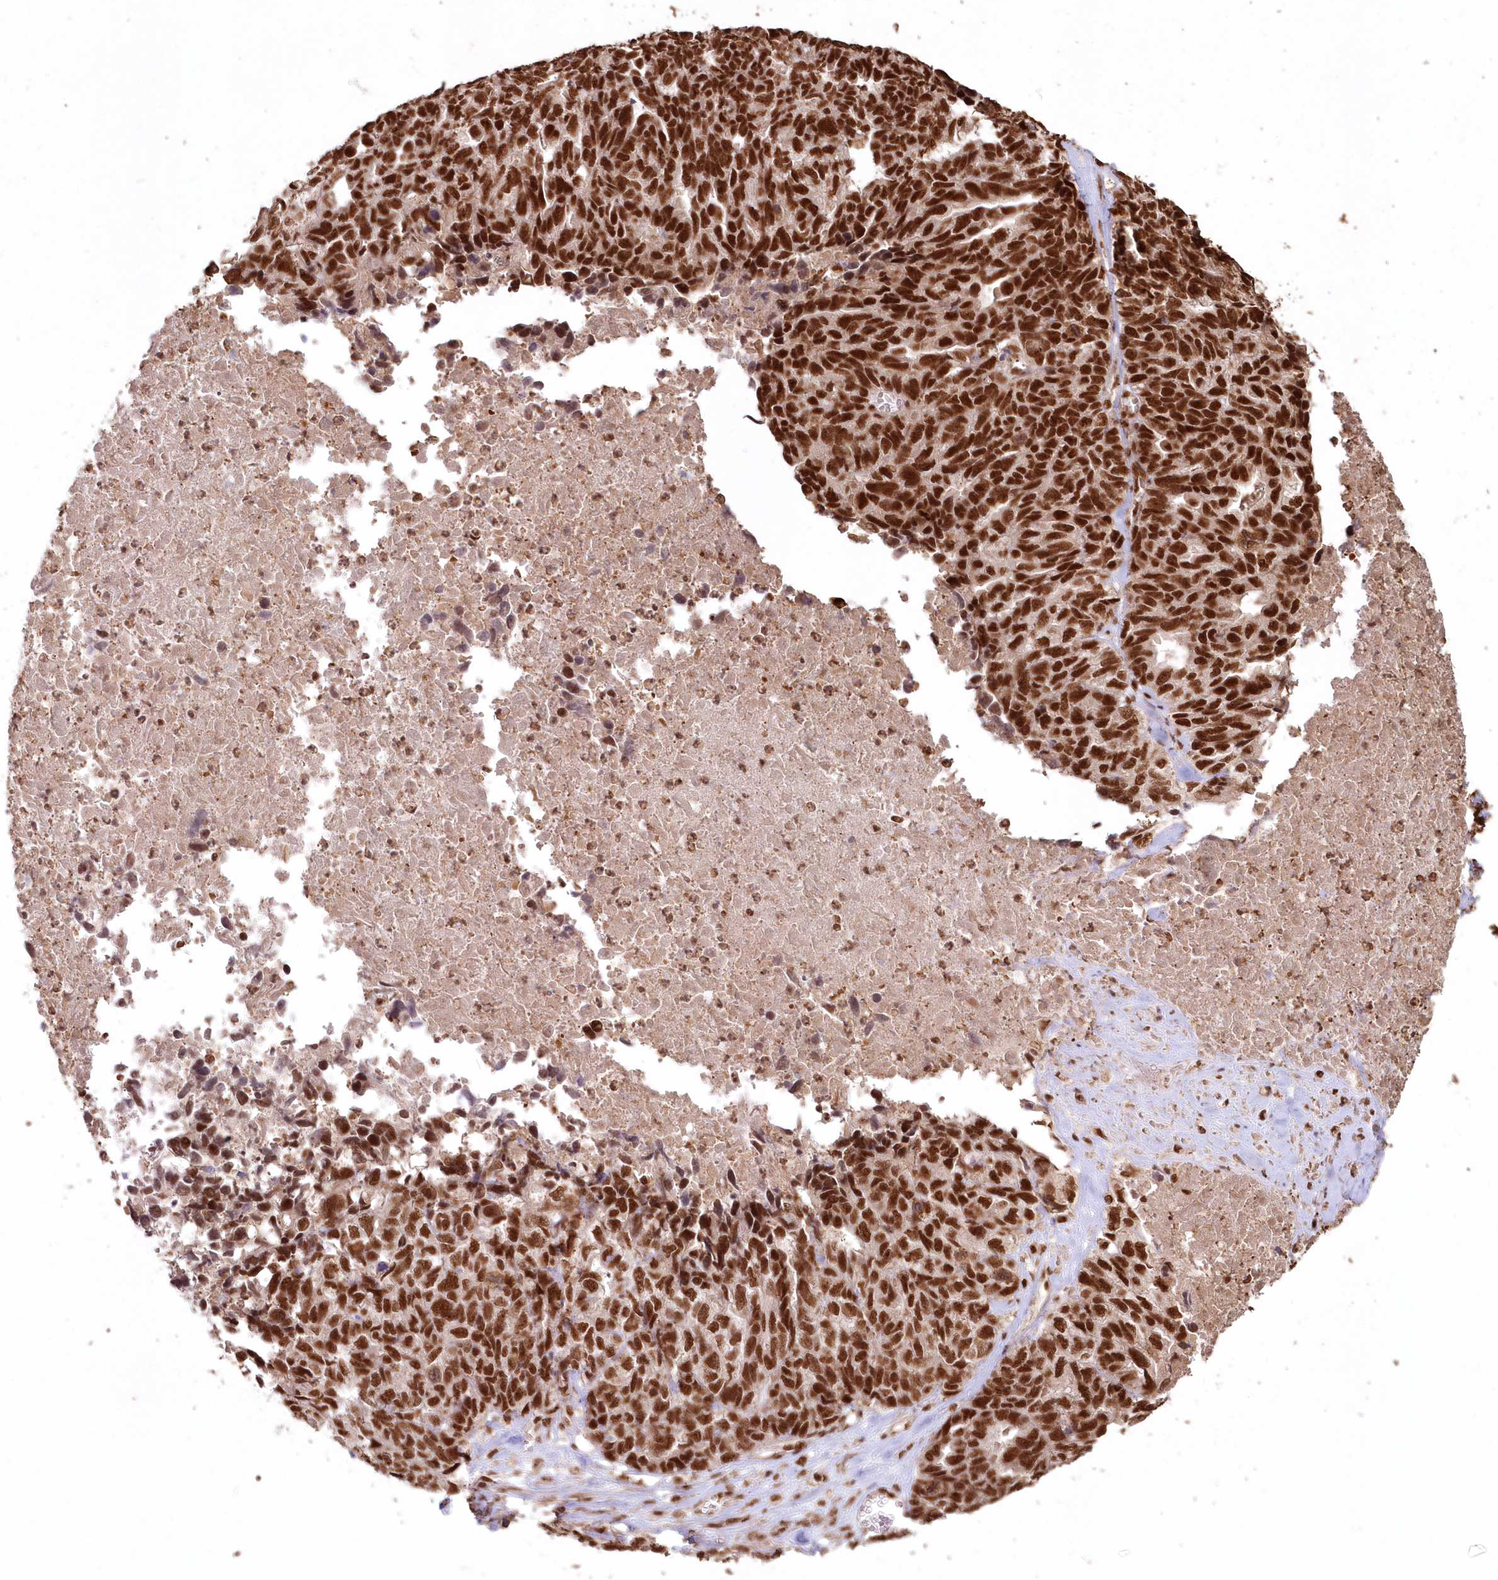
{"staining": {"intensity": "strong", "quantity": ">75%", "location": "nuclear"}, "tissue": "ovarian cancer", "cell_type": "Tumor cells", "image_type": "cancer", "snomed": [{"axis": "morphology", "description": "Cystadenocarcinoma, serous, NOS"}, {"axis": "topography", "description": "Ovary"}], "caption": "IHC histopathology image of human ovarian serous cystadenocarcinoma stained for a protein (brown), which reveals high levels of strong nuclear positivity in approximately >75% of tumor cells.", "gene": "PDS5A", "patient": {"sex": "female", "age": 79}}